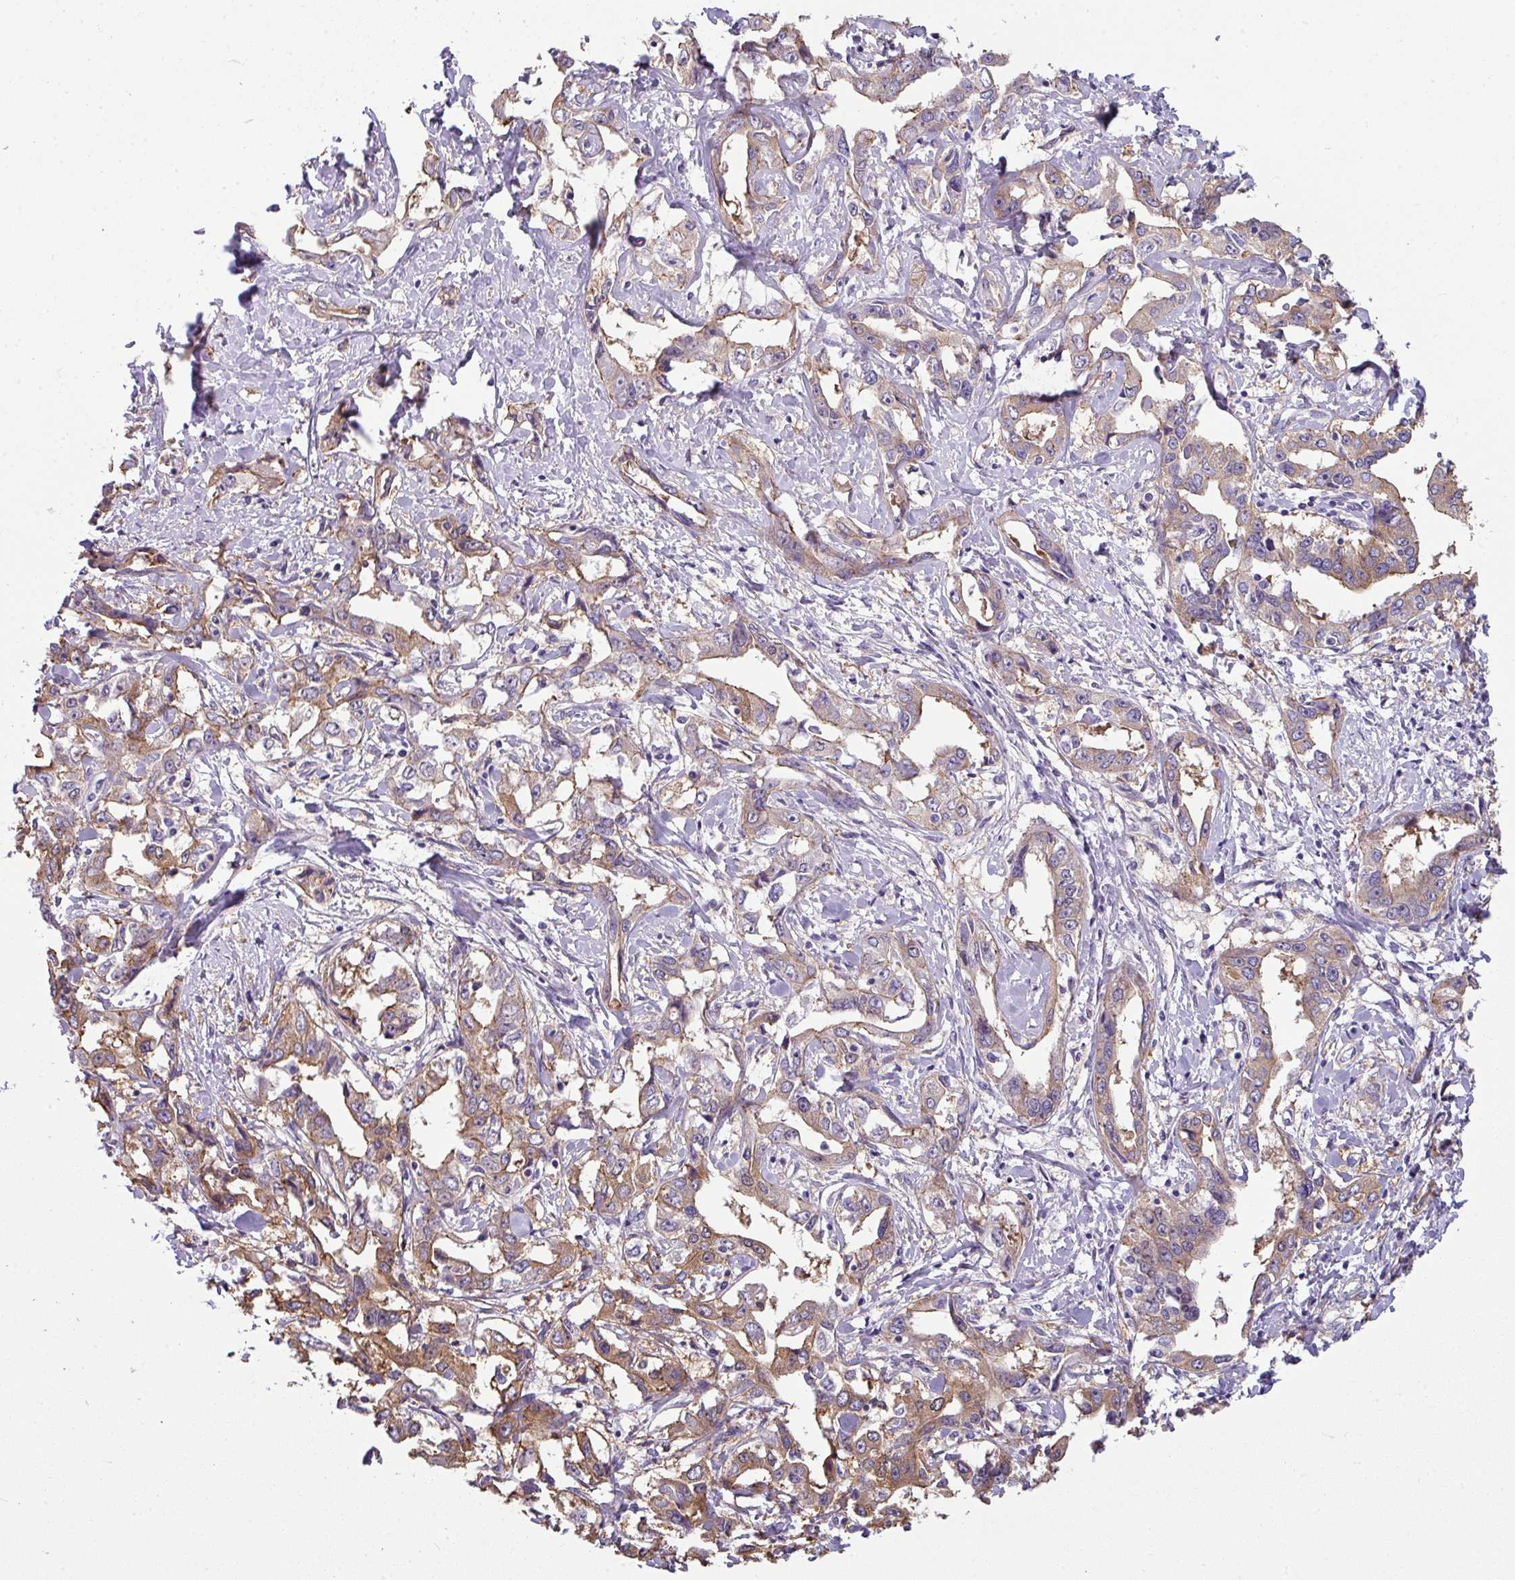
{"staining": {"intensity": "moderate", "quantity": ">75%", "location": "cytoplasmic/membranous"}, "tissue": "liver cancer", "cell_type": "Tumor cells", "image_type": "cancer", "snomed": [{"axis": "morphology", "description": "Cholangiocarcinoma"}, {"axis": "topography", "description": "Liver"}], "caption": "Human liver cancer (cholangiocarcinoma) stained with a protein marker exhibits moderate staining in tumor cells.", "gene": "PALS2", "patient": {"sex": "male", "age": 59}}